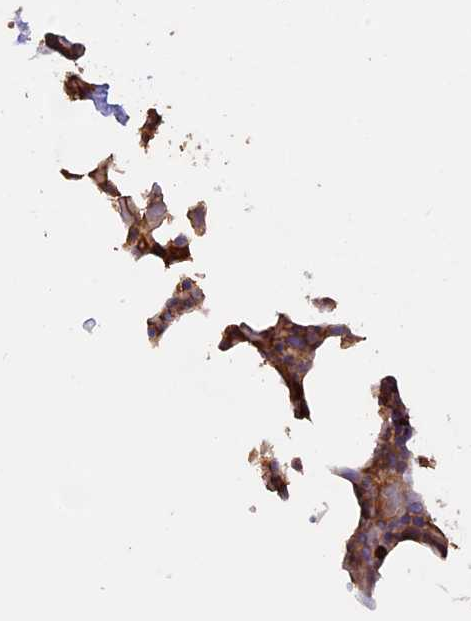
{"staining": {"intensity": "strong", "quantity": "25%-75%", "location": "cytoplasmic/membranous"}, "tissue": "bone marrow", "cell_type": "Hematopoietic cells", "image_type": "normal", "snomed": [{"axis": "morphology", "description": "Normal tissue, NOS"}, {"axis": "morphology", "description": "Inflammation, NOS"}, {"axis": "topography", "description": "Bone marrow"}], "caption": "A high-resolution micrograph shows immunohistochemistry (IHC) staining of benign bone marrow, which shows strong cytoplasmic/membranous positivity in about 25%-75% of hematopoietic cells.", "gene": "GAS8", "patient": {"sex": "female", "age": 78}}